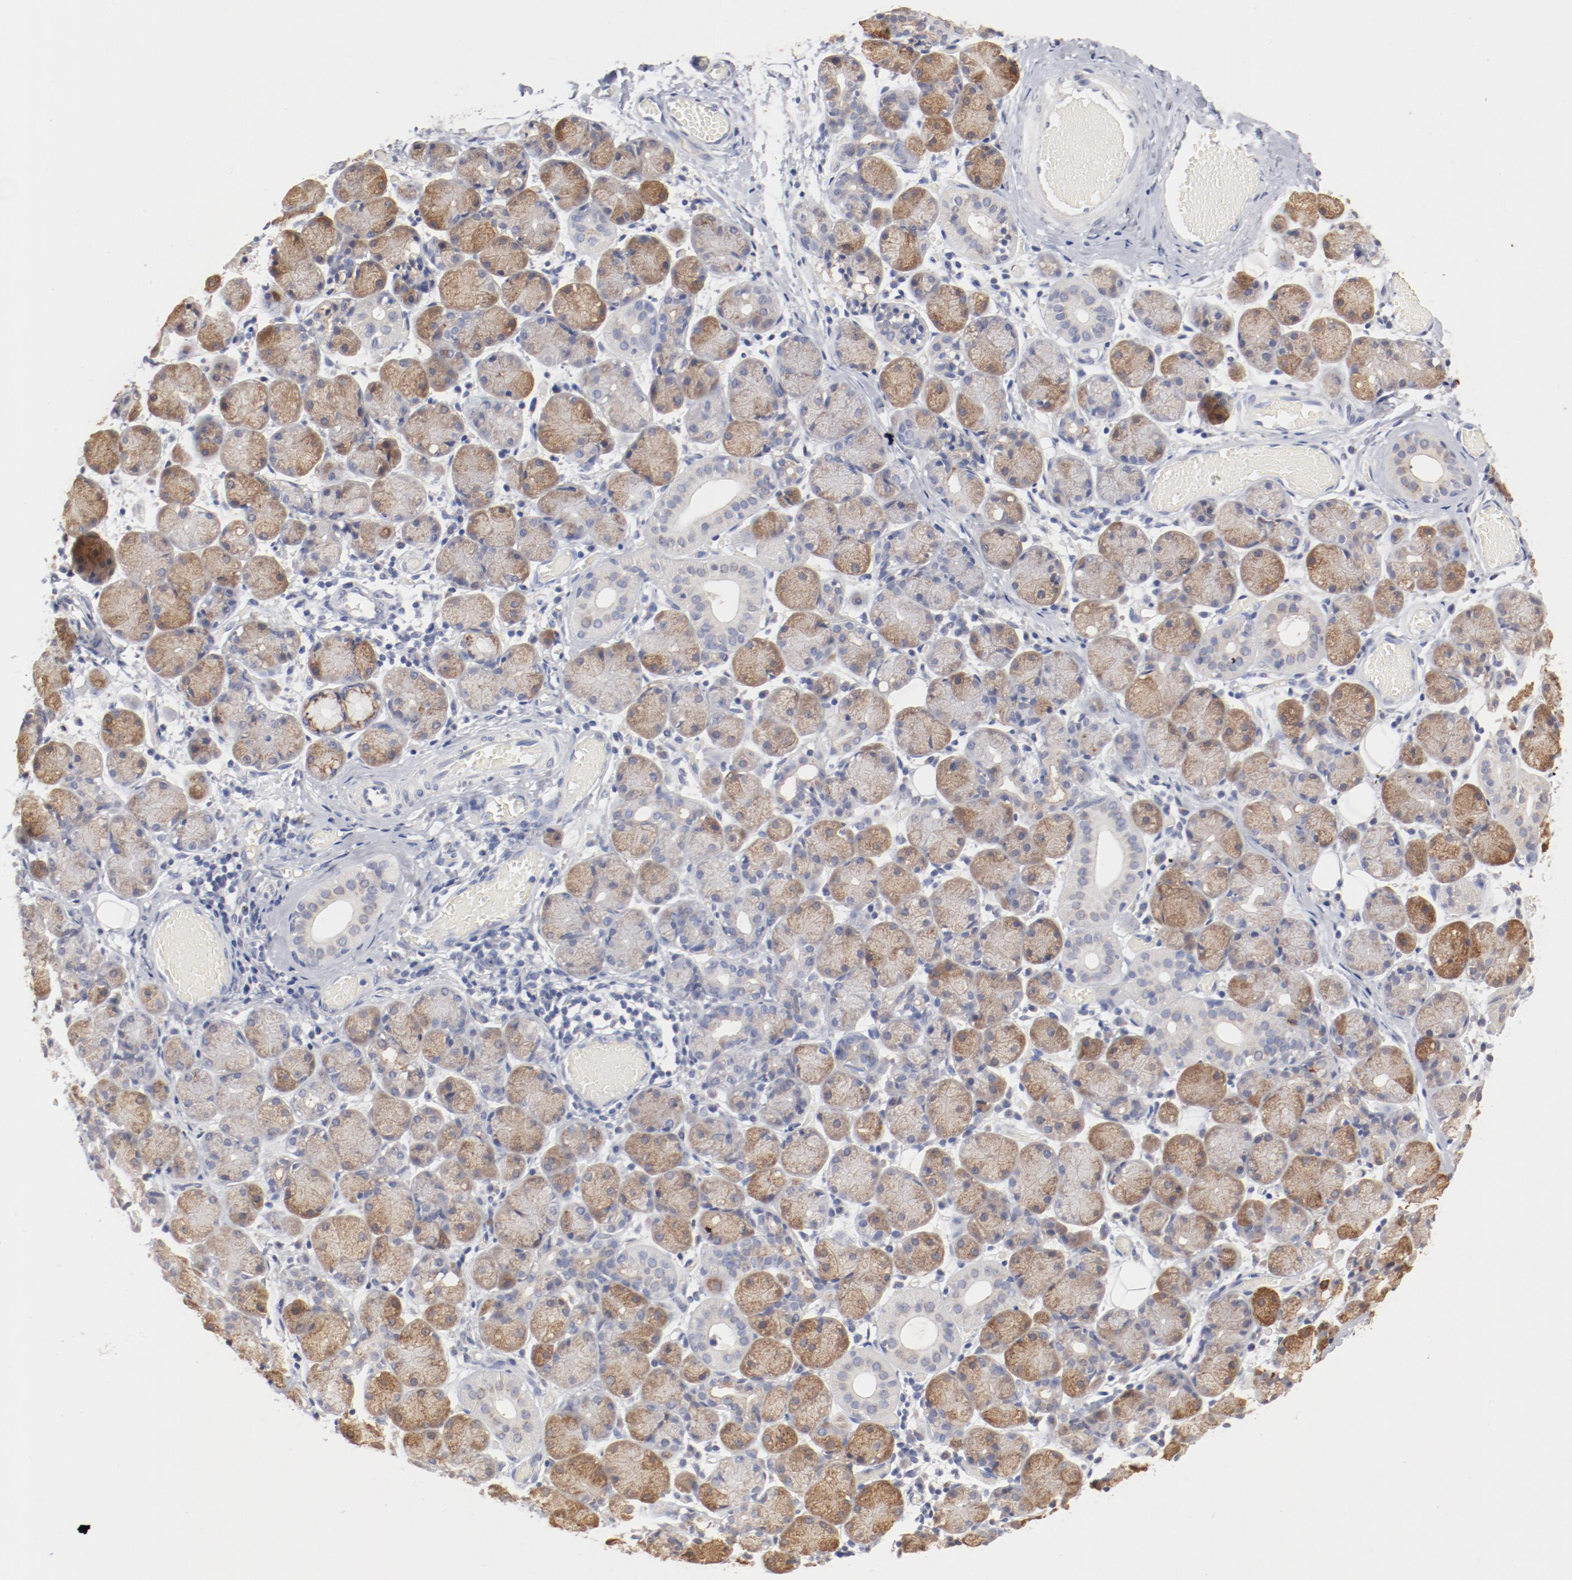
{"staining": {"intensity": "moderate", "quantity": ">75%", "location": "cytoplasmic/membranous"}, "tissue": "salivary gland", "cell_type": "Glandular cells", "image_type": "normal", "snomed": [{"axis": "morphology", "description": "Normal tissue, NOS"}, {"axis": "topography", "description": "Salivary gland"}], "caption": "Approximately >75% of glandular cells in benign salivary gland exhibit moderate cytoplasmic/membranous protein staining as visualized by brown immunohistochemical staining.", "gene": "AK7", "patient": {"sex": "female", "age": 24}}